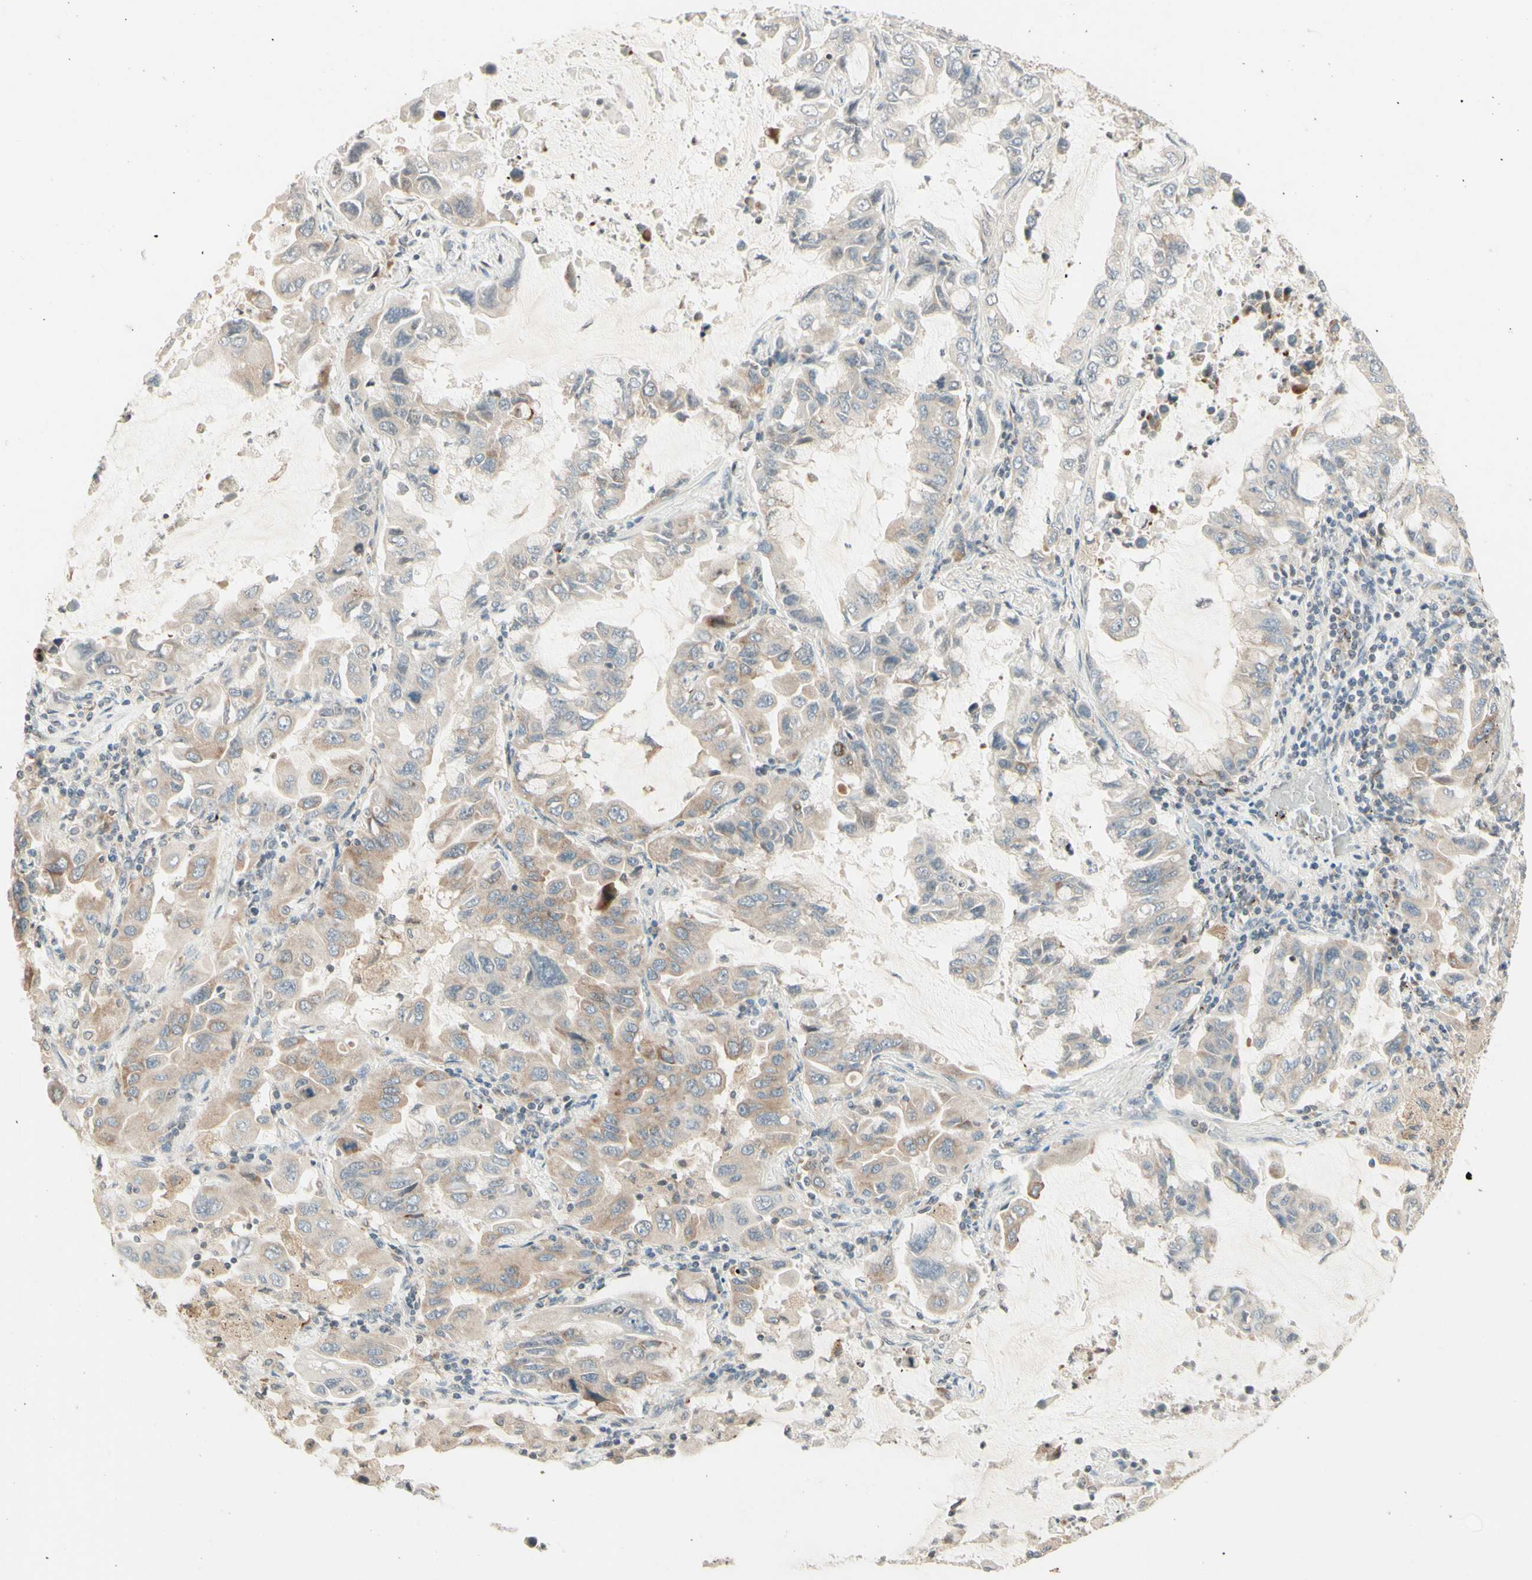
{"staining": {"intensity": "weak", "quantity": ">75%", "location": "cytoplasmic/membranous"}, "tissue": "lung cancer", "cell_type": "Tumor cells", "image_type": "cancer", "snomed": [{"axis": "morphology", "description": "Adenocarcinoma, NOS"}, {"axis": "topography", "description": "Lung"}], "caption": "Lung cancer stained for a protein demonstrates weak cytoplasmic/membranous positivity in tumor cells.", "gene": "ZW10", "patient": {"sex": "male", "age": 64}}